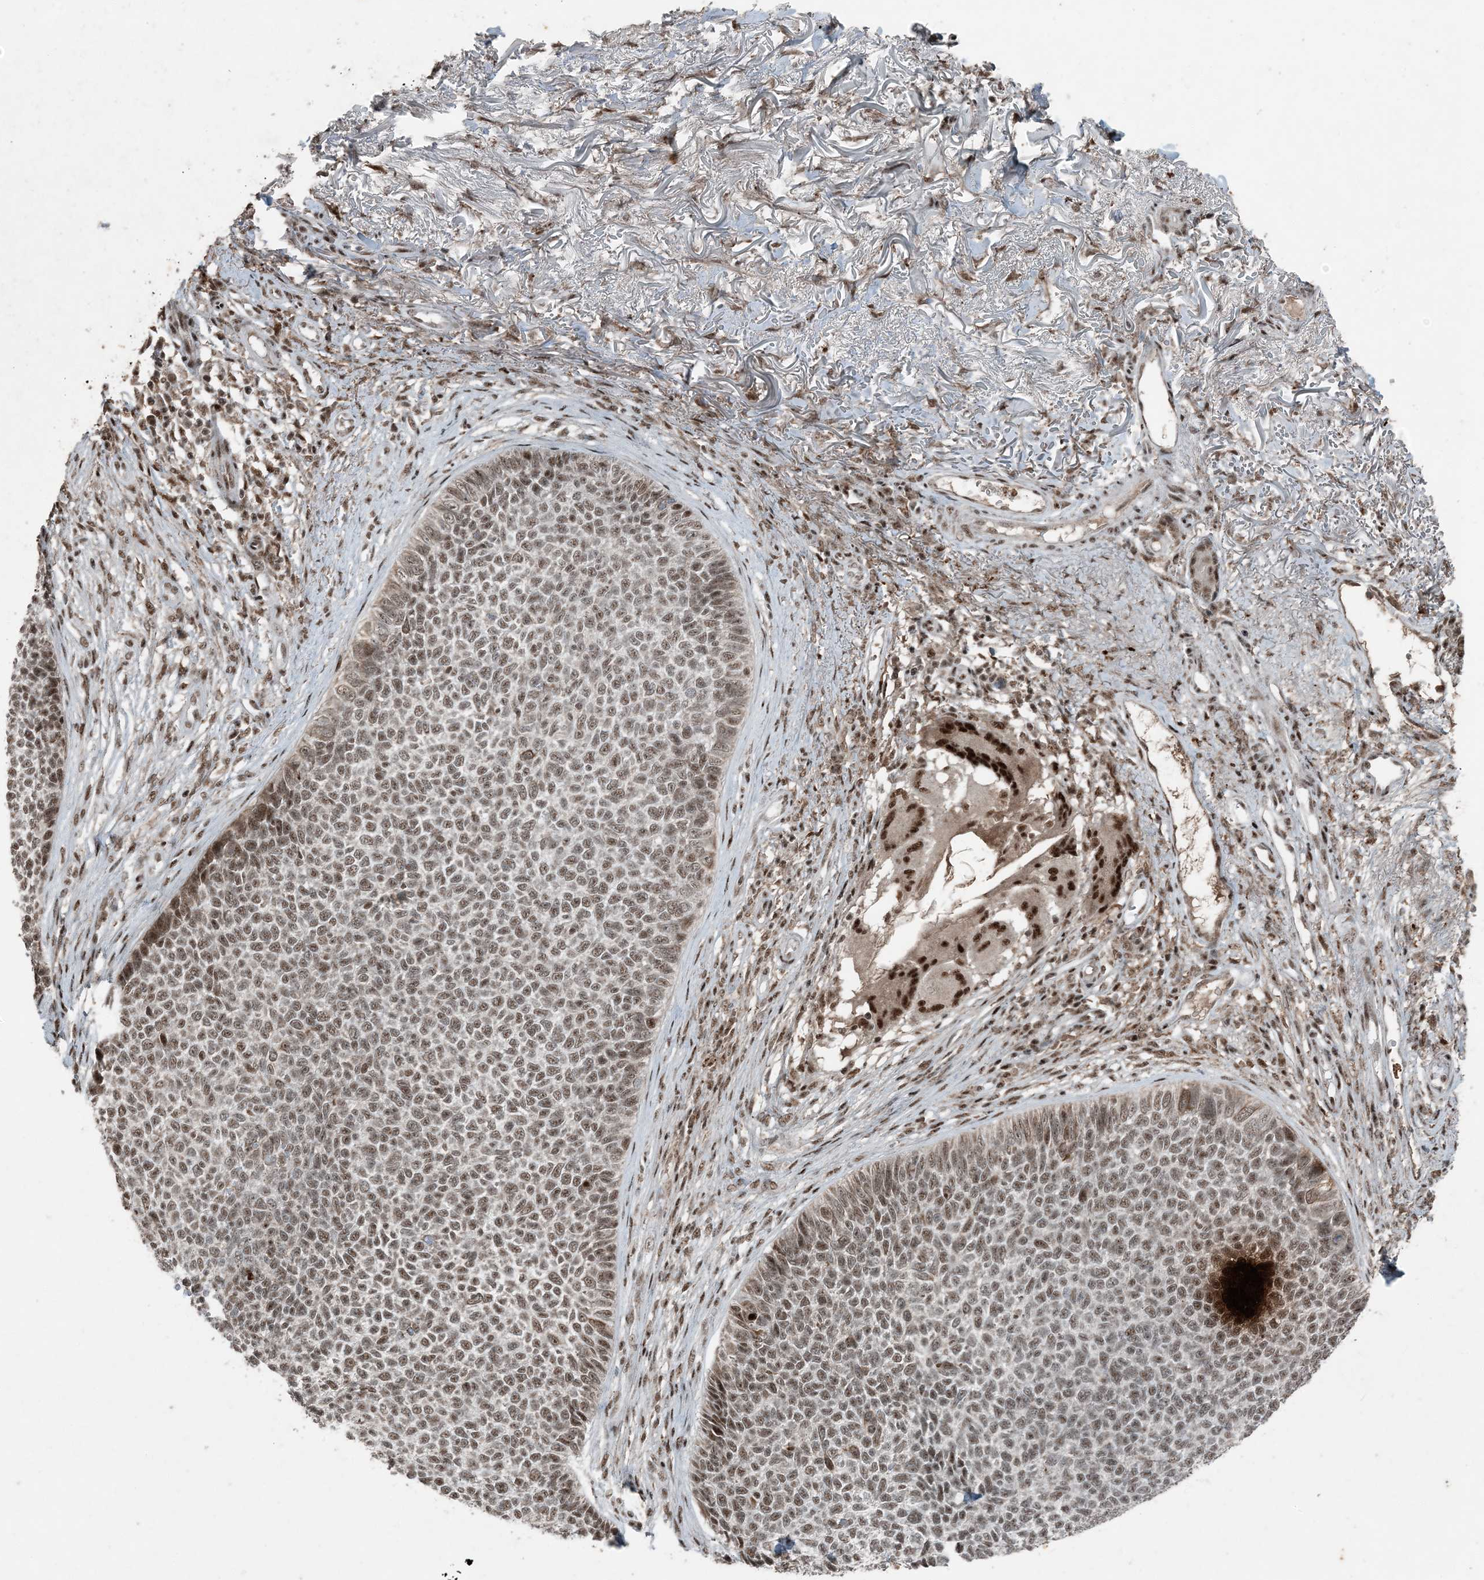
{"staining": {"intensity": "moderate", "quantity": ">75%", "location": "nuclear"}, "tissue": "skin cancer", "cell_type": "Tumor cells", "image_type": "cancer", "snomed": [{"axis": "morphology", "description": "Basal cell carcinoma"}, {"axis": "topography", "description": "Skin"}], "caption": "Immunohistochemistry (IHC) (DAB (3,3'-diaminobenzidine)) staining of human basal cell carcinoma (skin) displays moderate nuclear protein positivity in about >75% of tumor cells.", "gene": "TADA2B", "patient": {"sex": "female", "age": 84}}